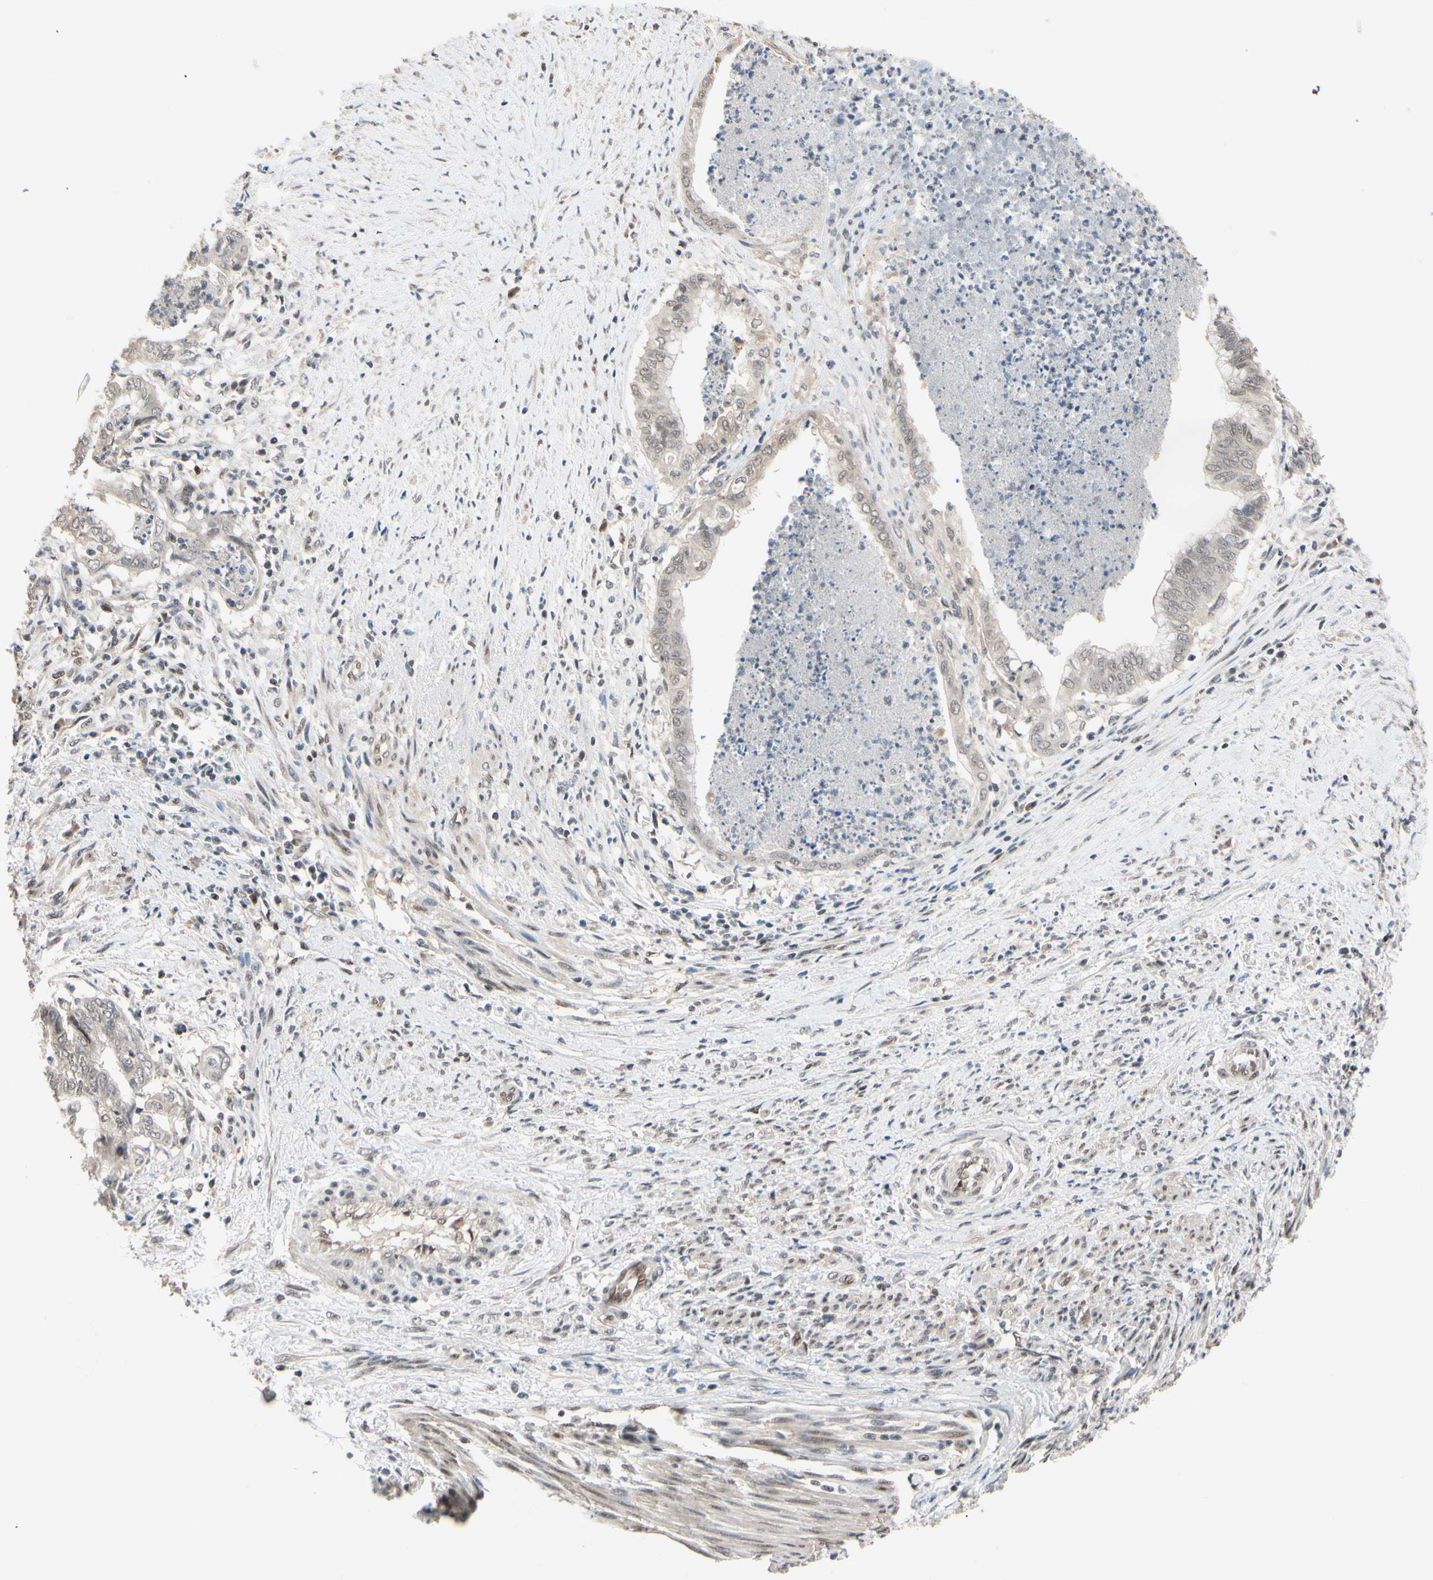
{"staining": {"intensity": "weak", "quantity": "<25%", "location": "nuclear"}, "tissue": "endometrial cancer", "cell_type": "Tumor cells", "image_type": "cancer", "snomed": [{"axis": "morphology", "description": "Necrosis, NOS"}, {"axis": "morphology", "description": "Adenocarcinoma, NOS"}, {"axis": "topography", "description": "Endometrium"}], "caption": "Tumor cells show no significant positivity in endometrial adenocarcinoma.", "gene": "TAF4", "patient": {"sex": "female", "age": 79}}